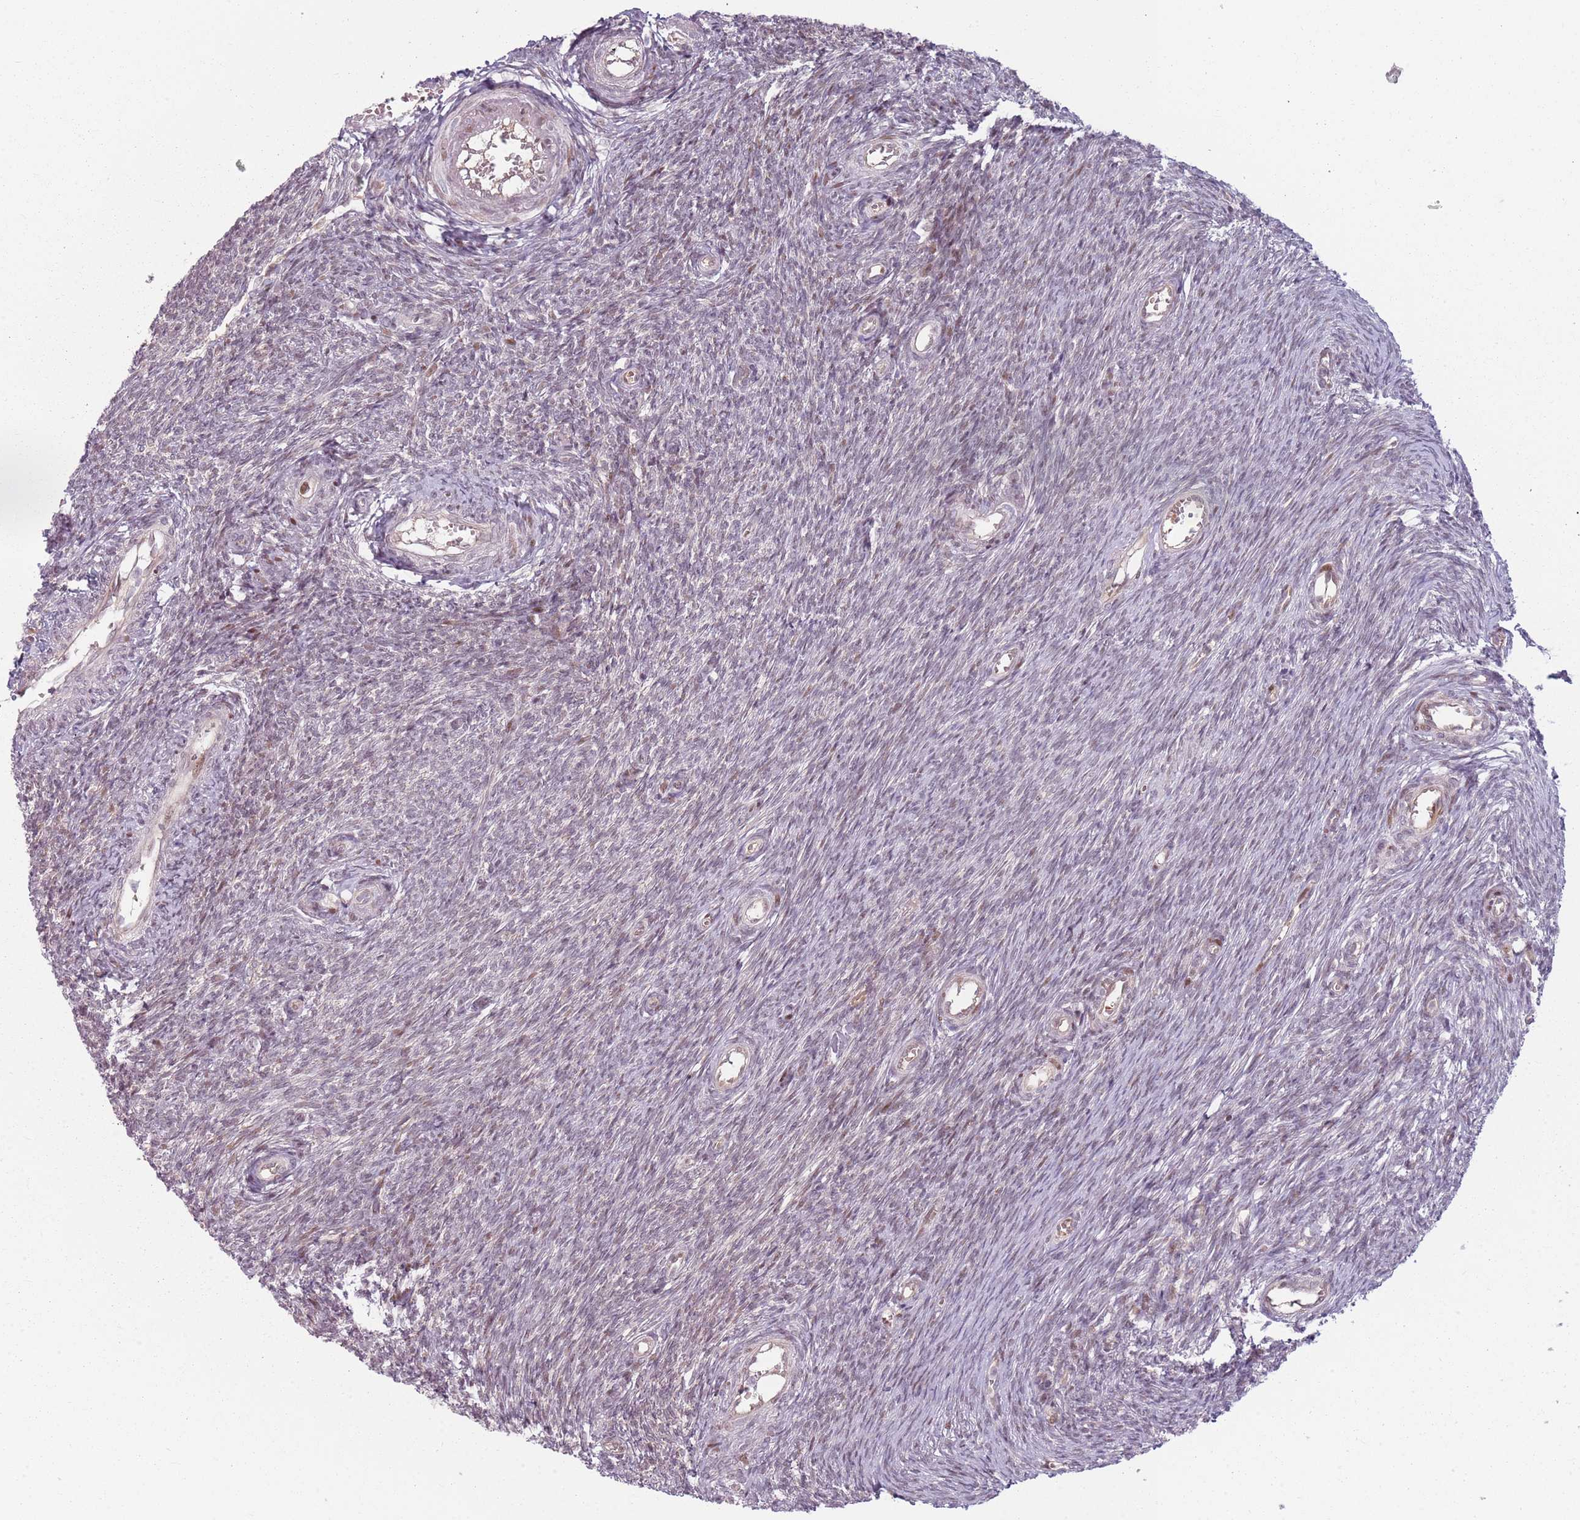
{"staining": {"intensity": "moderate", "quantity": "<25%", "location": "nuclear"}, "tissue": "ovary", "cell_type": "Ovarian stroma cells", "image_type": "normal", "snomed": [{"axis": "morphology", "description": "Normal tissue, NOS"}, {"axis": "topography", "description": "Ovary"}], "caption": "DAB immunohistochemical staining of benign ovary exhibits moderate nuclear protein staining in approximately <25% of ovarian stroma cells. (Stains: DAB (3,3'-diaminobenzidine) in brown, nuclei in blue, Microscopy: brightfield microscopy at high magnification).", "gene": "ADGRG1", "patient": {"sex": "female", "age": 44}}